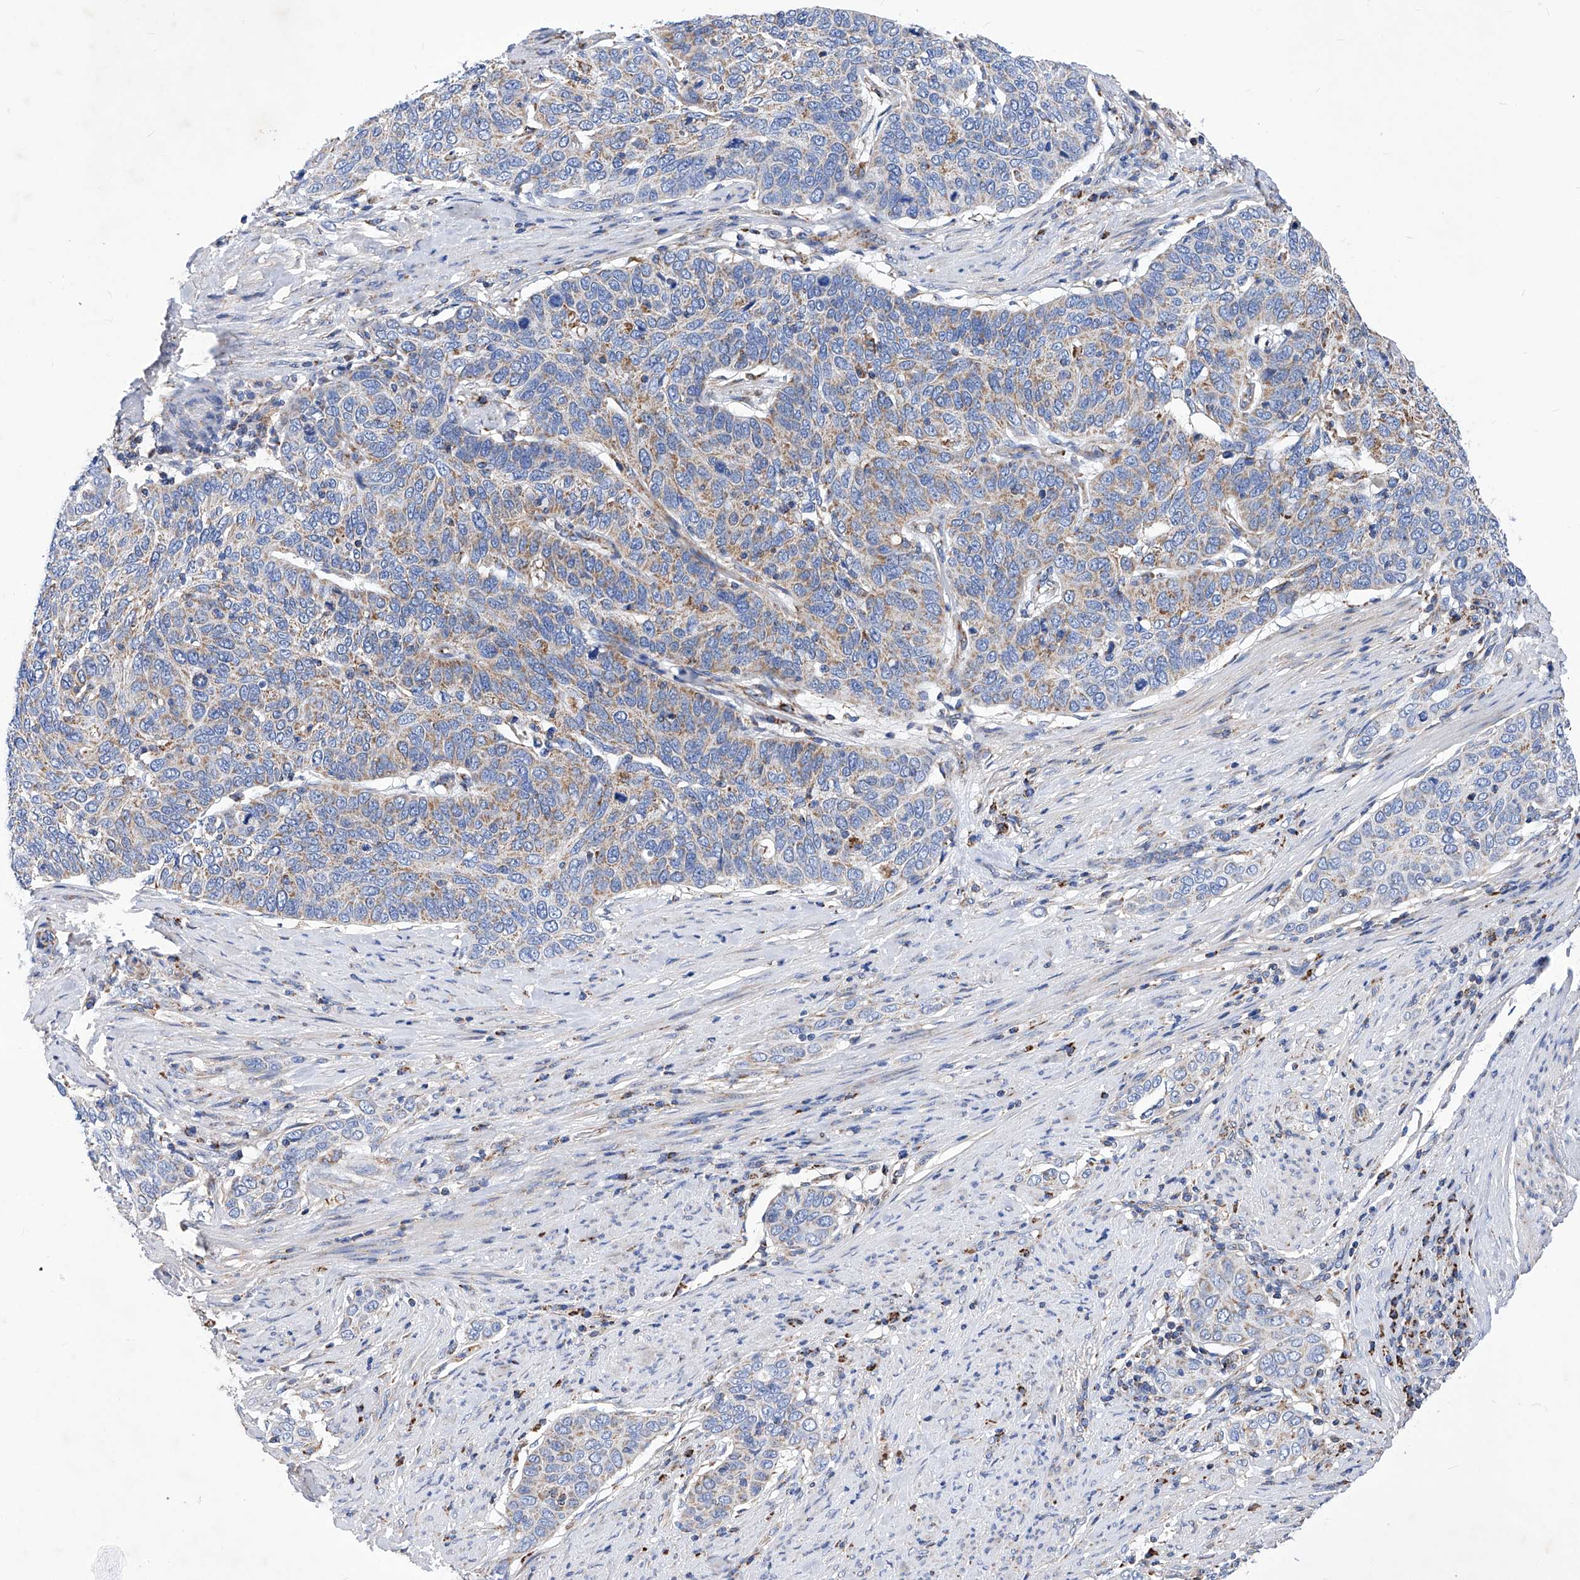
{"staining": {"intensity": "moderate", "quantity": ">75%", "location": "cytoplasmic/membranous"}, "tissue": "cervical cancer", "cell_type": "Tumor cells", "image_type": "cancer", "snomed": [{"axis": "morphology", "description": "Squamous cell carcinoma, NOS"}, {"axis": "topography", "description": "Cervix"}], "caption": "IHC (DAB) staining of human squamous cell carcinoma (cervical) shows moderate cytoplasmic/membranous protein expression in approximately >75% of tumor cells.", "gene": "HRNR", "patient": {"sex": "female", "age": 60}}